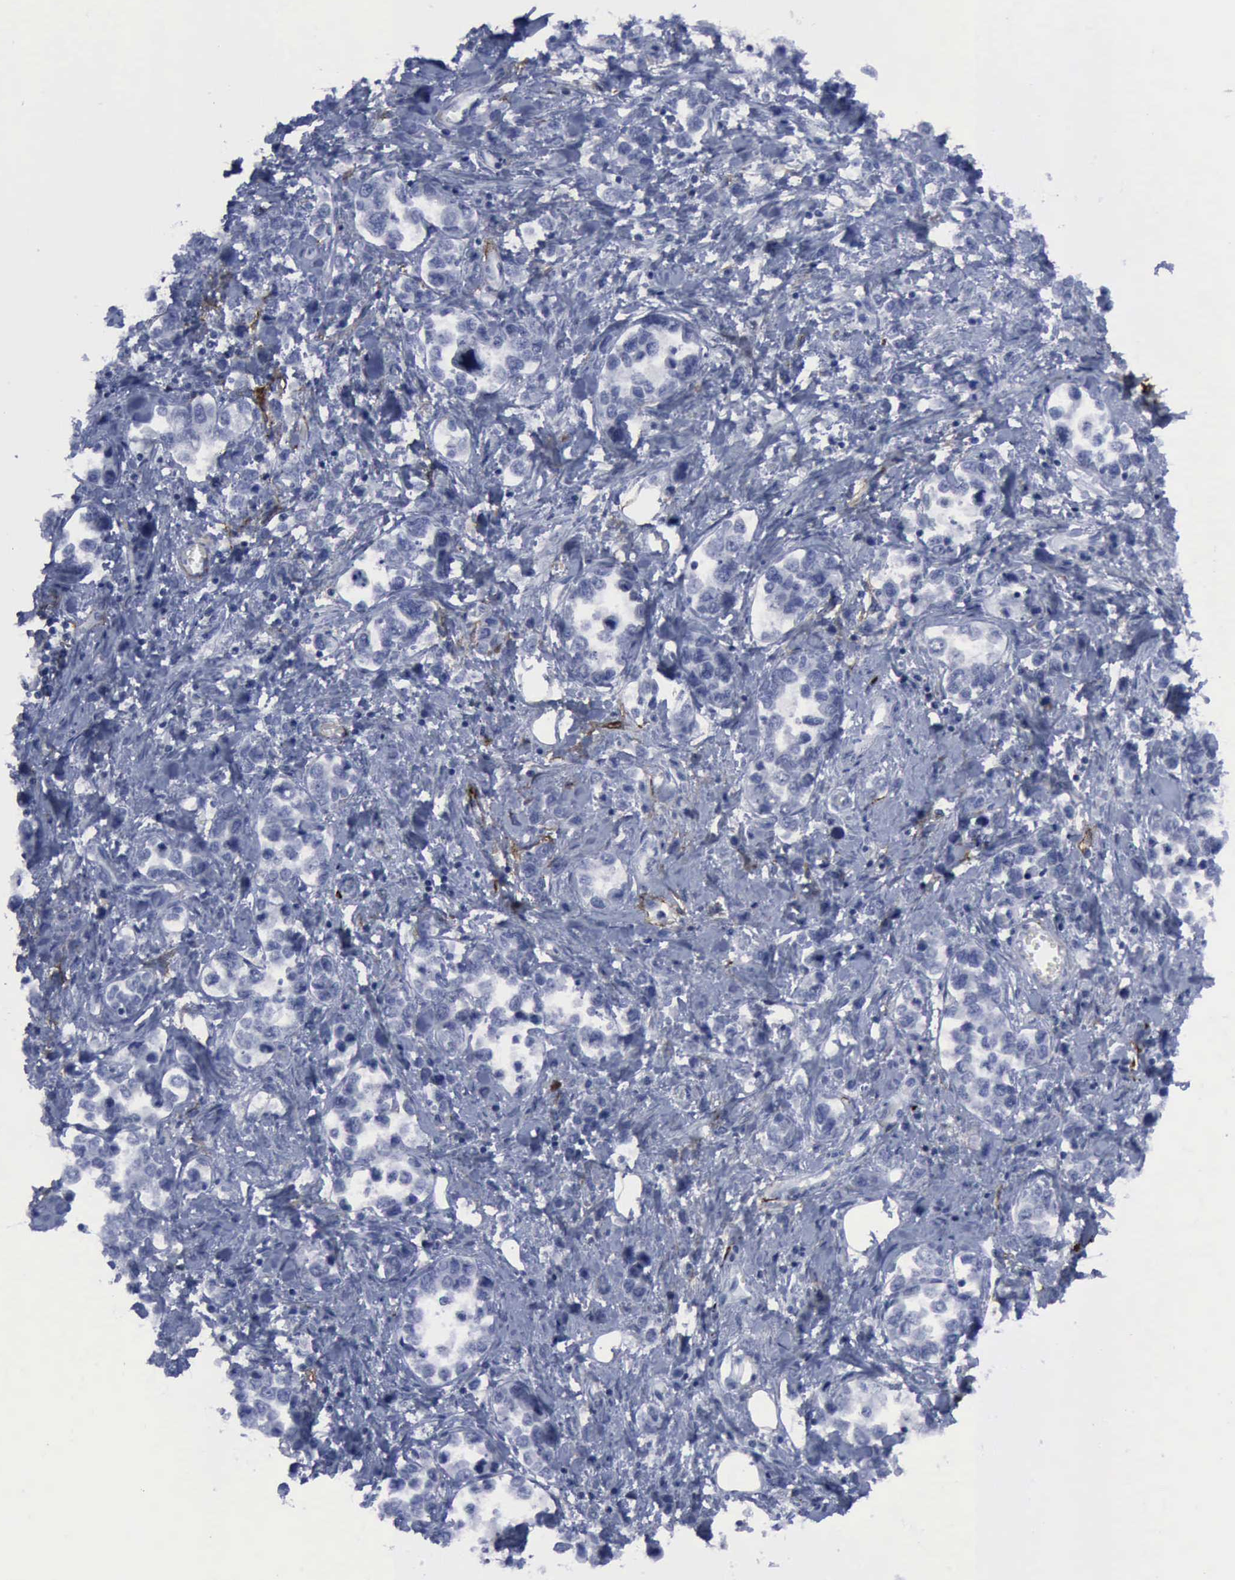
{"staining": {"intensity": "negative", "quantity": "none", "location": "none"}, "tissue": "stomach cancer", "cell_type": "Tumor cells", "image_type": "cancer", "snomed": [{"axis": "morphology", "description": "Adenocarcinoma, NOS"}, {"axis": "topography", "description": "Stomach, upper"}], "caption": "The image exhibits no staining of tumor cells in stomach cancer (adenocarcinoma).", "gene": "NGFR", "patient": {"sex": "male", "age": 76}}